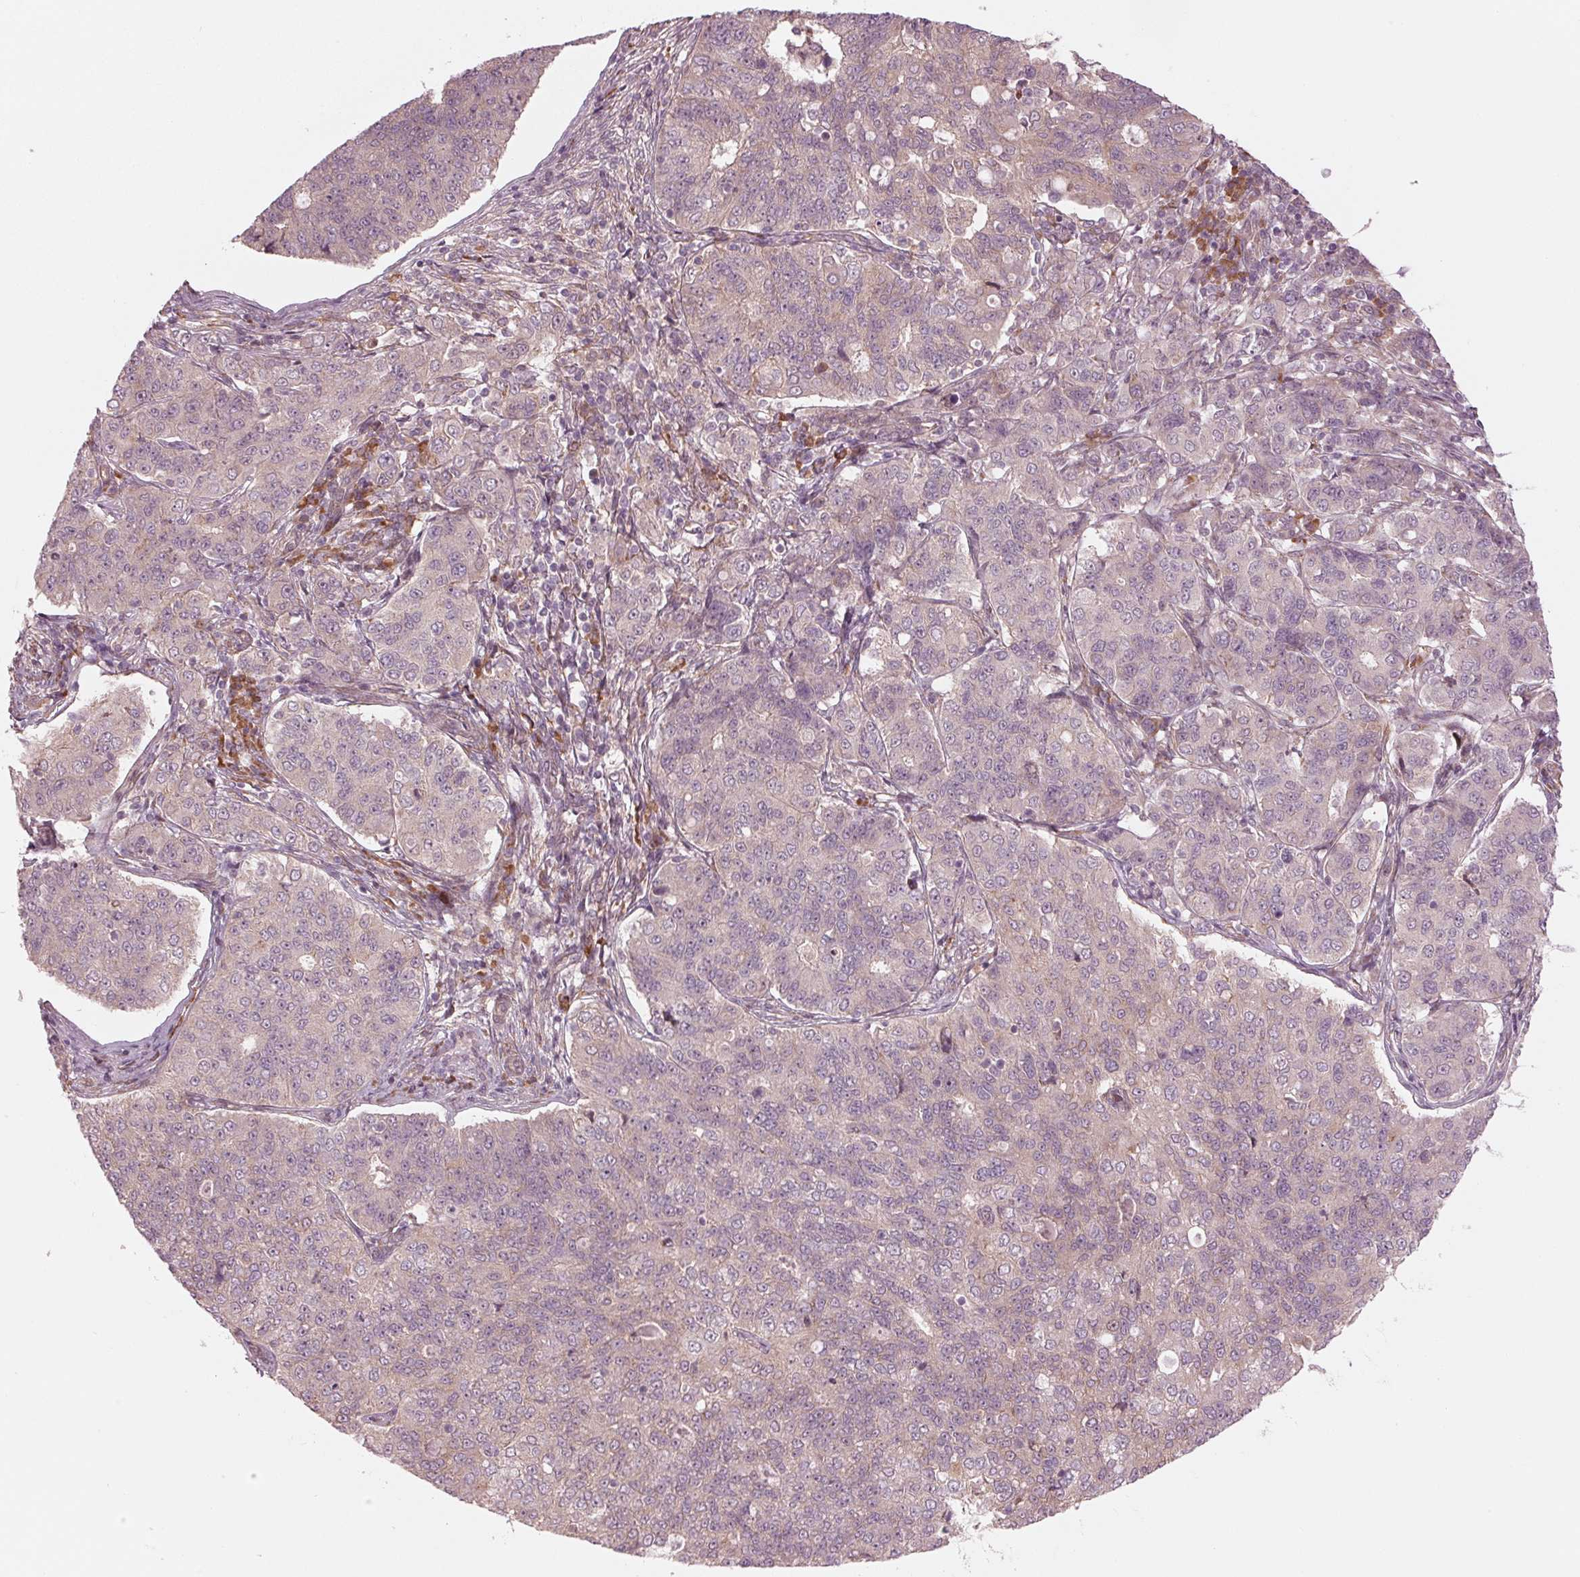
{"staining": {"intensity": "weak", "quantity": "<25%", "location": "cytoplasmic/membranous"}, "tissue": "endometrial cancer", "cell_type": "Tumor cells", "image_type": "cancer", "snomed": [{"axis": "morphology", "description": "Adenocarcinoma, NOS"}, {"axis": "topography", "description": "Endometrium"}], "caption": "Endometrial cancer (adenocarcinoma) was stained to show a protein in brown. There is no significant expression in tumor cells.", "gene": "CMIP", "patient": {"sex": "female", "age": 43}}